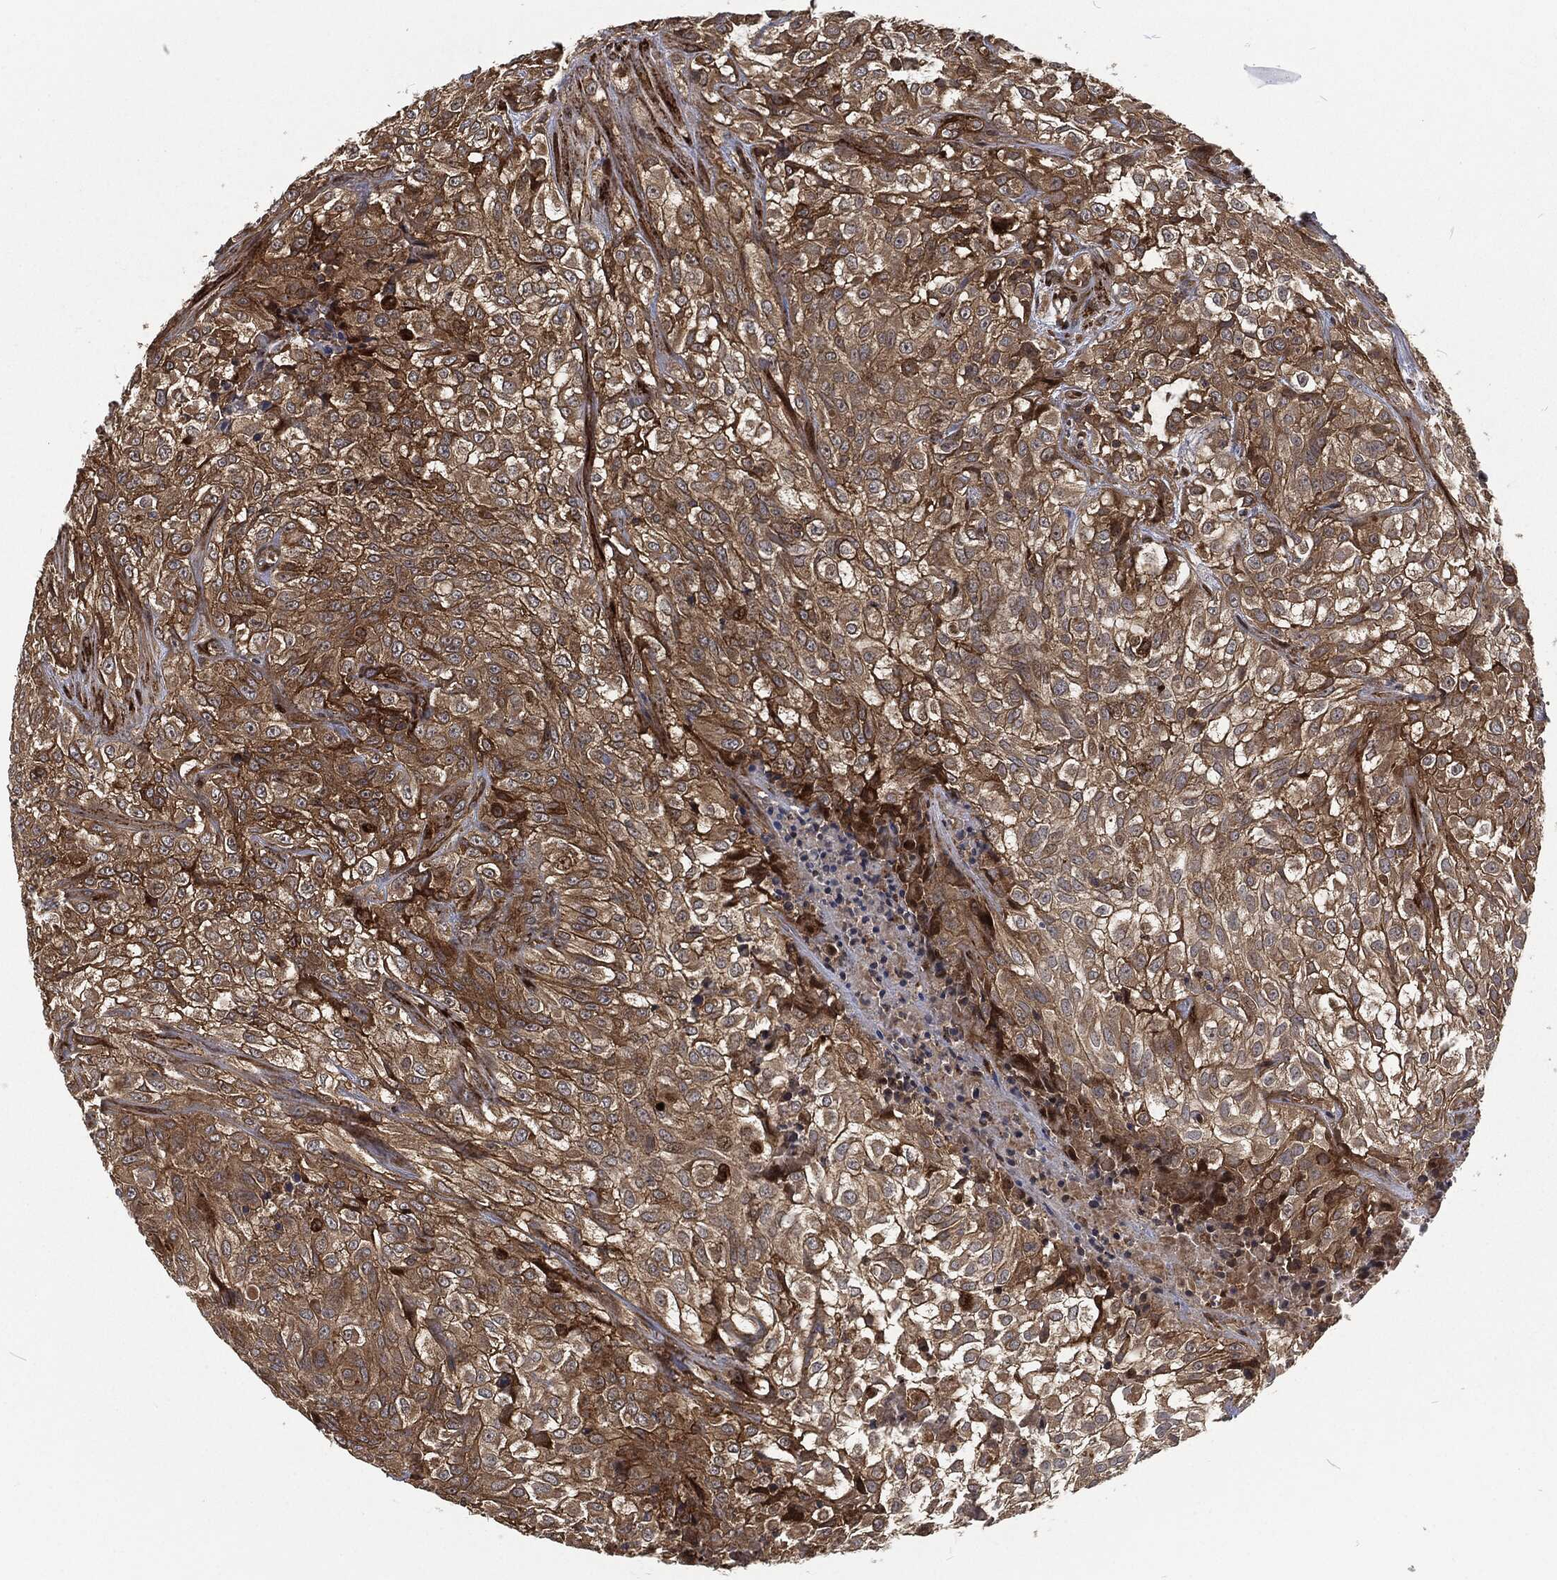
{"staining": {"intensity": "moderate", "quantity": ">75%", "location": "cytoplasmic/membranous"}, "tissue": "urothelial cancer", "cell_type": "Tumor cells", "image_type": "cancer", "snomed": [{"axis": "morphology", "description": "Urothelial carcinoma, High grade"}, {"axis": "topography", "description": "Urinary bladder"}], "caption": "Moderate cytoplasmic/membranous staining for a protein is identified in approximately >75% of tumor cells of high-grade urothelial carcinoma using immunohistochemistry.", "gene": "RFTN1", "patient": {"sex": "male", "age": 56}}